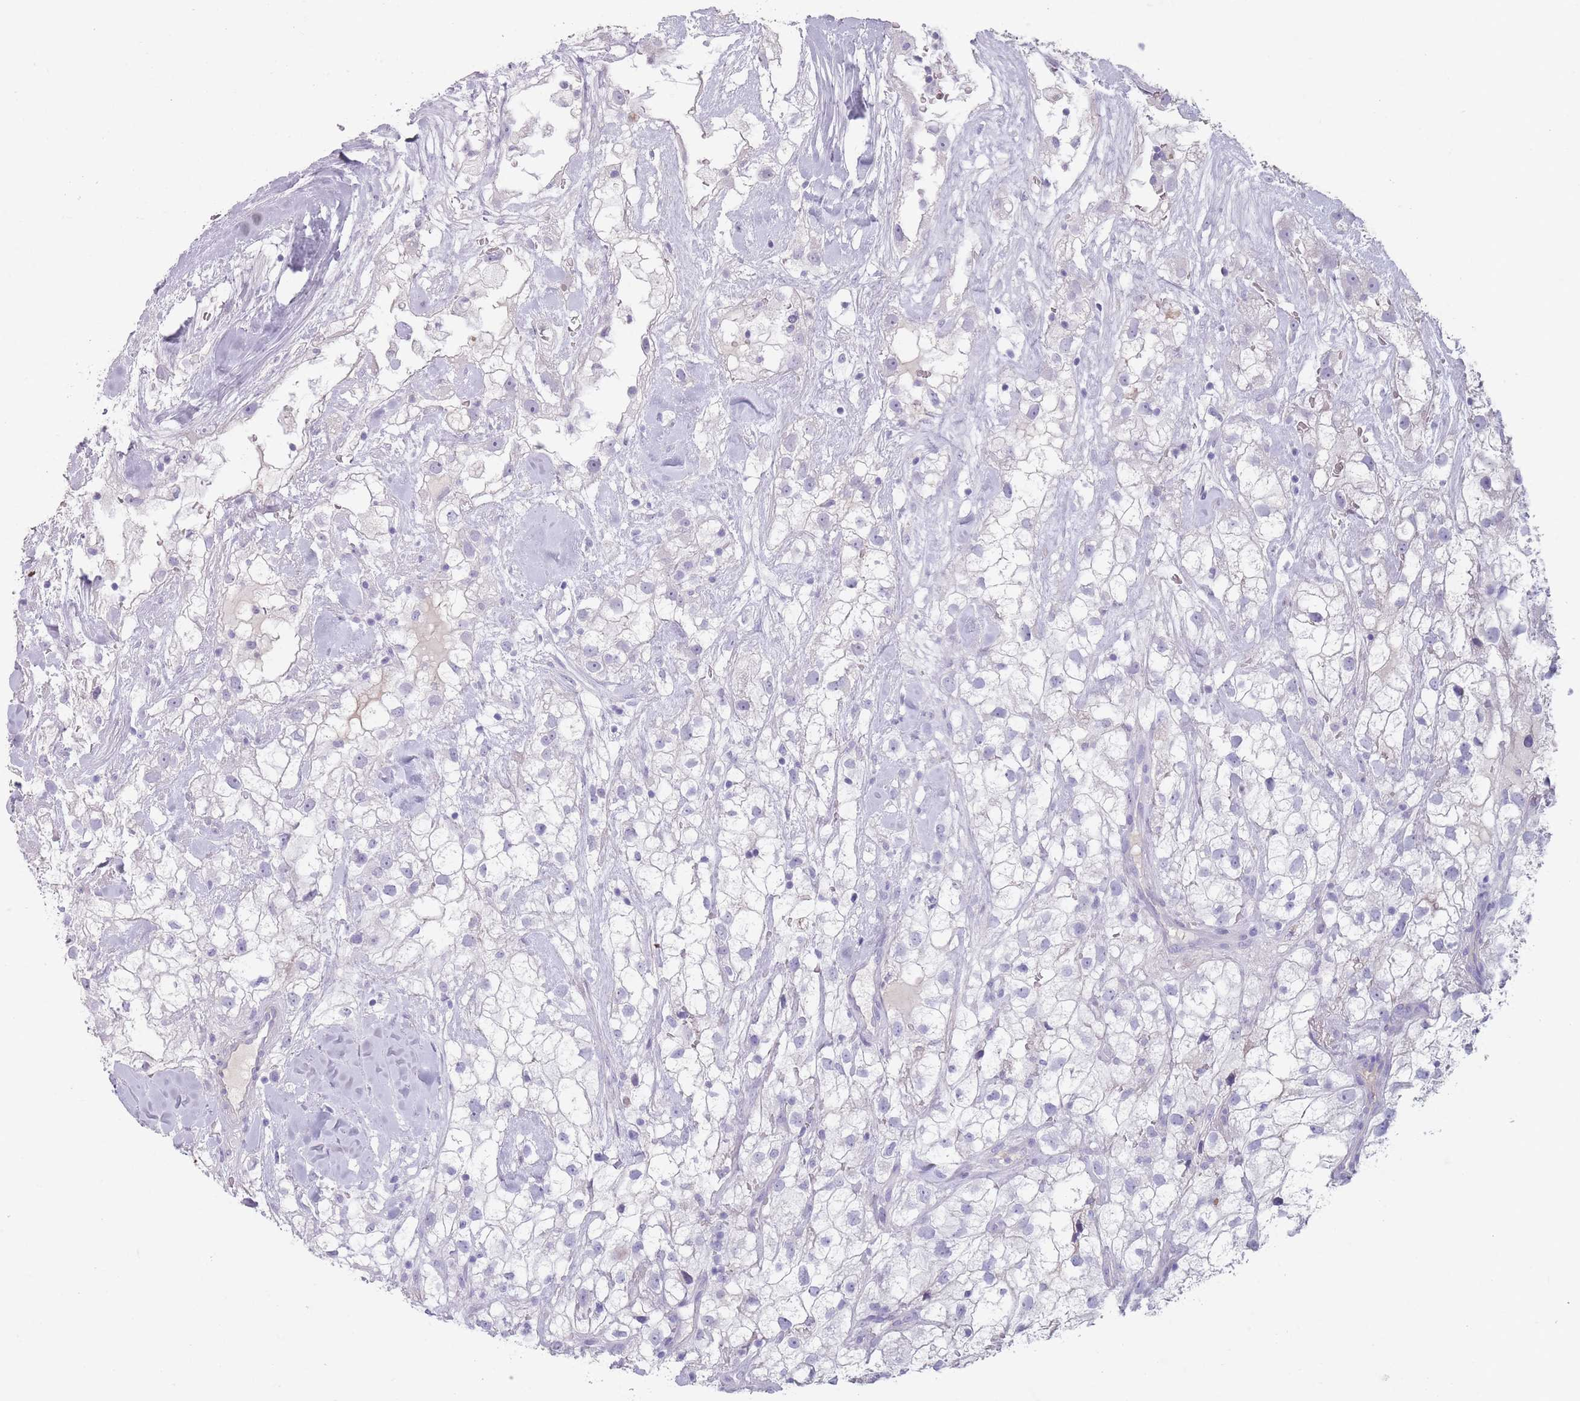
{"staining": {"intensity": "negative", "quantity": "none", "location": "none"}, "tissue": "renal cancer", "cell_type": "Tumor cells", "image_type": "cancer", "snomed": [{"axis": "morphology", "description": "Adenocarcinoma, NOS"}, {"axis": "topography", "description": "Kidney"}], "caption": "Immunohistochemistry micrograph of human renal cancer stained for a protein (brown), which reveals no positivity in tumor cells. (DAB (3,3'-diaminobenzidine) IHC visualized using brightfield microscopy, high magnification).", "gene": "RHBG", "patient": {"sex": "male", "age": 59}}